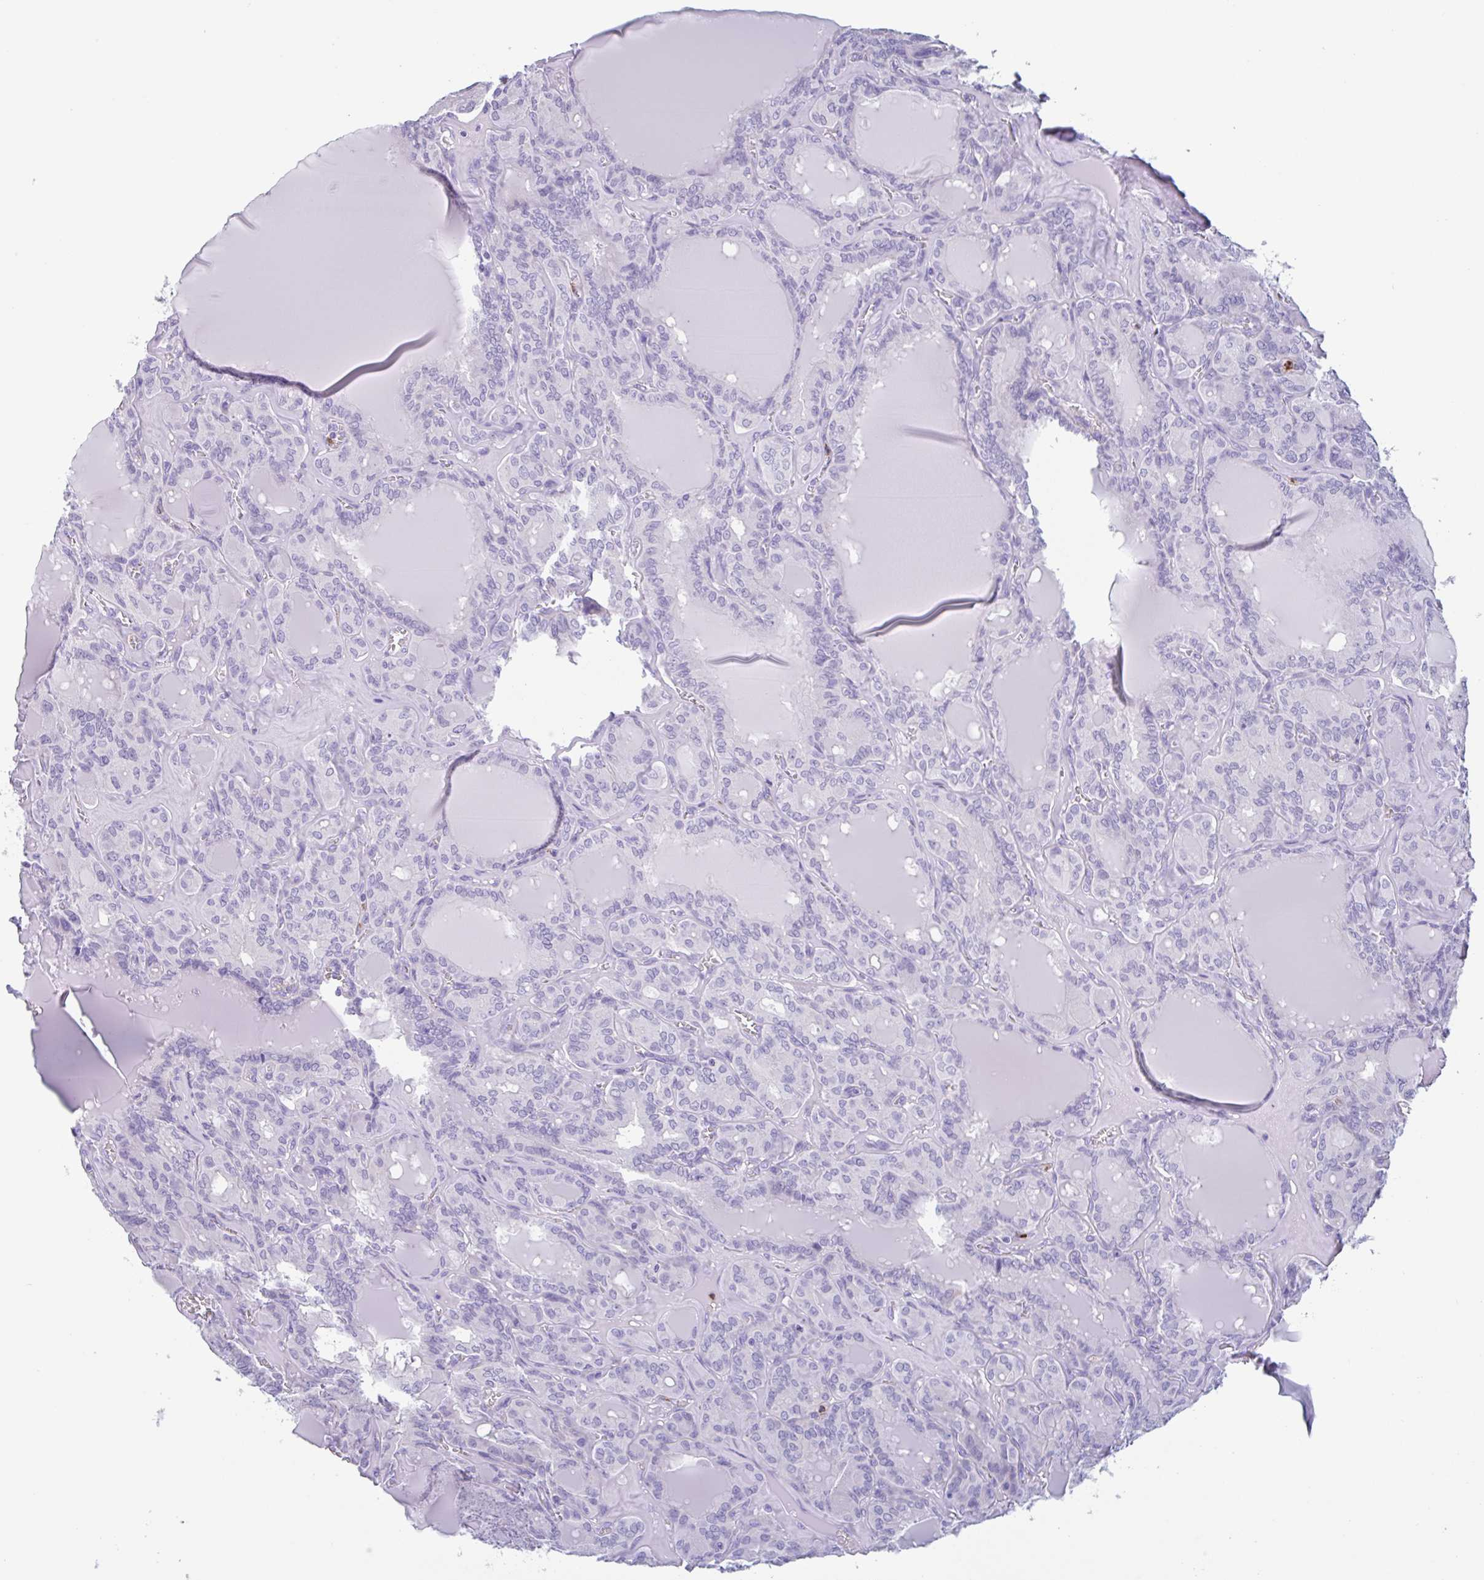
{"staining": {"intensity": "negative", "quantity": "none", "location": "none"}, "tissue": "thyroid cancer", "cell_type": "Tumor cells", "image_type": "cancer", "snomed": [{"axis": "morphology", "description": "Papillary adenocarcinoma, NOS"}, {"axis": "topography", "description": "Thyroid gland"}], "caption": "The photomicrograph reveals no significant expression in tumor cells of thyroid papillary adenocarcinoma.", "gene": "DTWD2", "patient": {"sex": "male", "age": 87}}